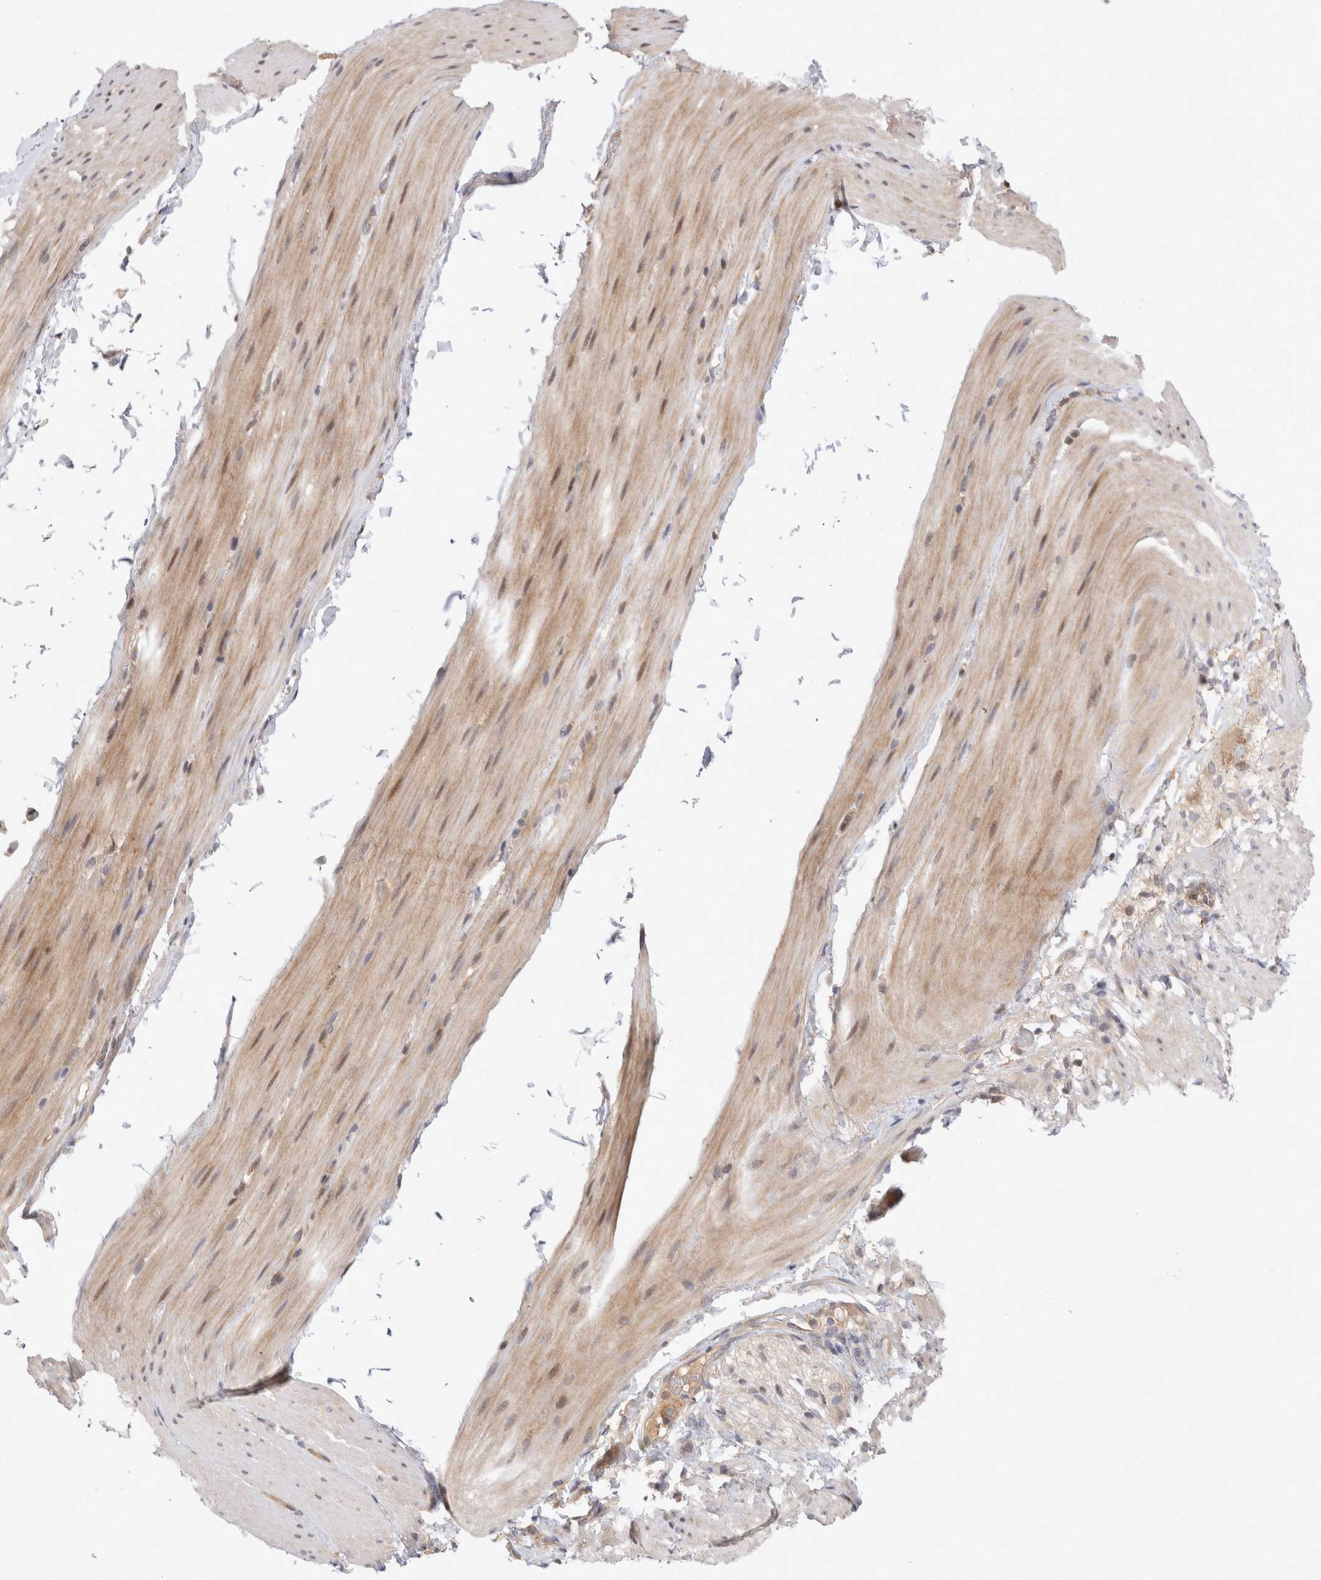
{"staining": {"intensity": "weak", "quantity": "25%-75%", "location": "cytoplasmic/membranous"}, "tissue": "smooth muscle", "cell_type": "Smooth muscle cells", "image_type": "normal", "snomed": [{"axis": "morphology", "description": "Normal tissue, NOS"}, {"axis": "topography", "description": "Smooth muscle"}, {"axis": "topography", "description": "Small intestine"}], "caption": "IHC photomicrograph of unremarkable smooth muscle stained for a protein (brown), which demonstrates low levels of weak cytoplasmic/membranous staining in approximately 25%-75% of smooth muscle cells.", "gene": "HTT", "patient": {"sex": "female", "age": 84}}